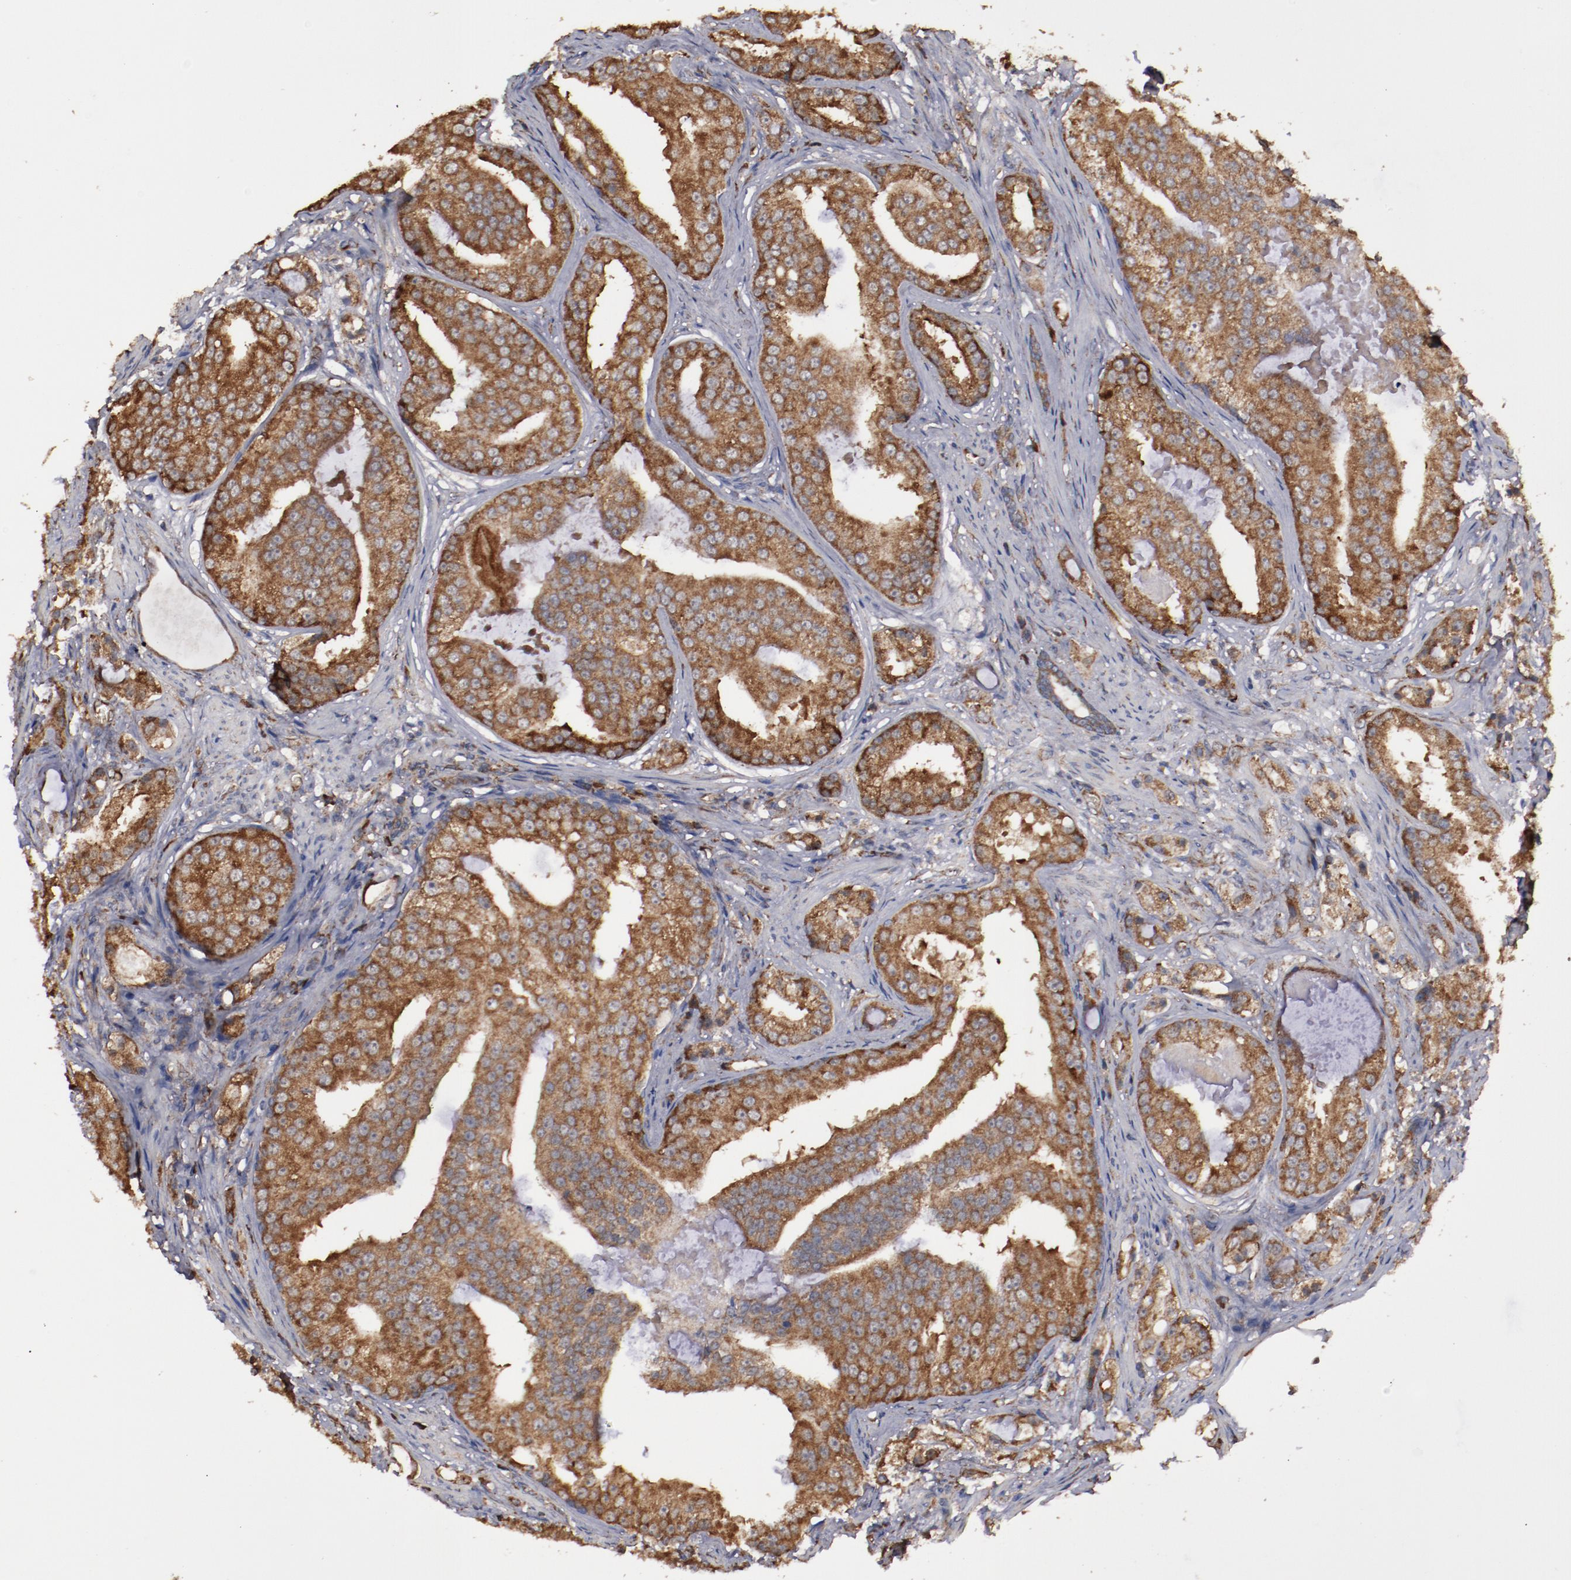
{"staining": {"intensity": "moderate", "quantity": ">75%", "location": "cytoplasmic/membranous"}, "tissue": "prostate cancer", "cell_type": "Tumor cells", "image_type": "cancer", "snomed": [{"axis": "morphology", "description": "Adenocarcinoma, High grade"}, {"axis": "topography", "description": "Prostate"}], "caption": "Protein expression analysis of prostate adenocarcinoma (high-grade) shows moderate cytoplasmic/membranous positivity in about >75% of tumor cells.", "gene": "RPS4Y1", "patient": {"sex": "male", "age": 68}}